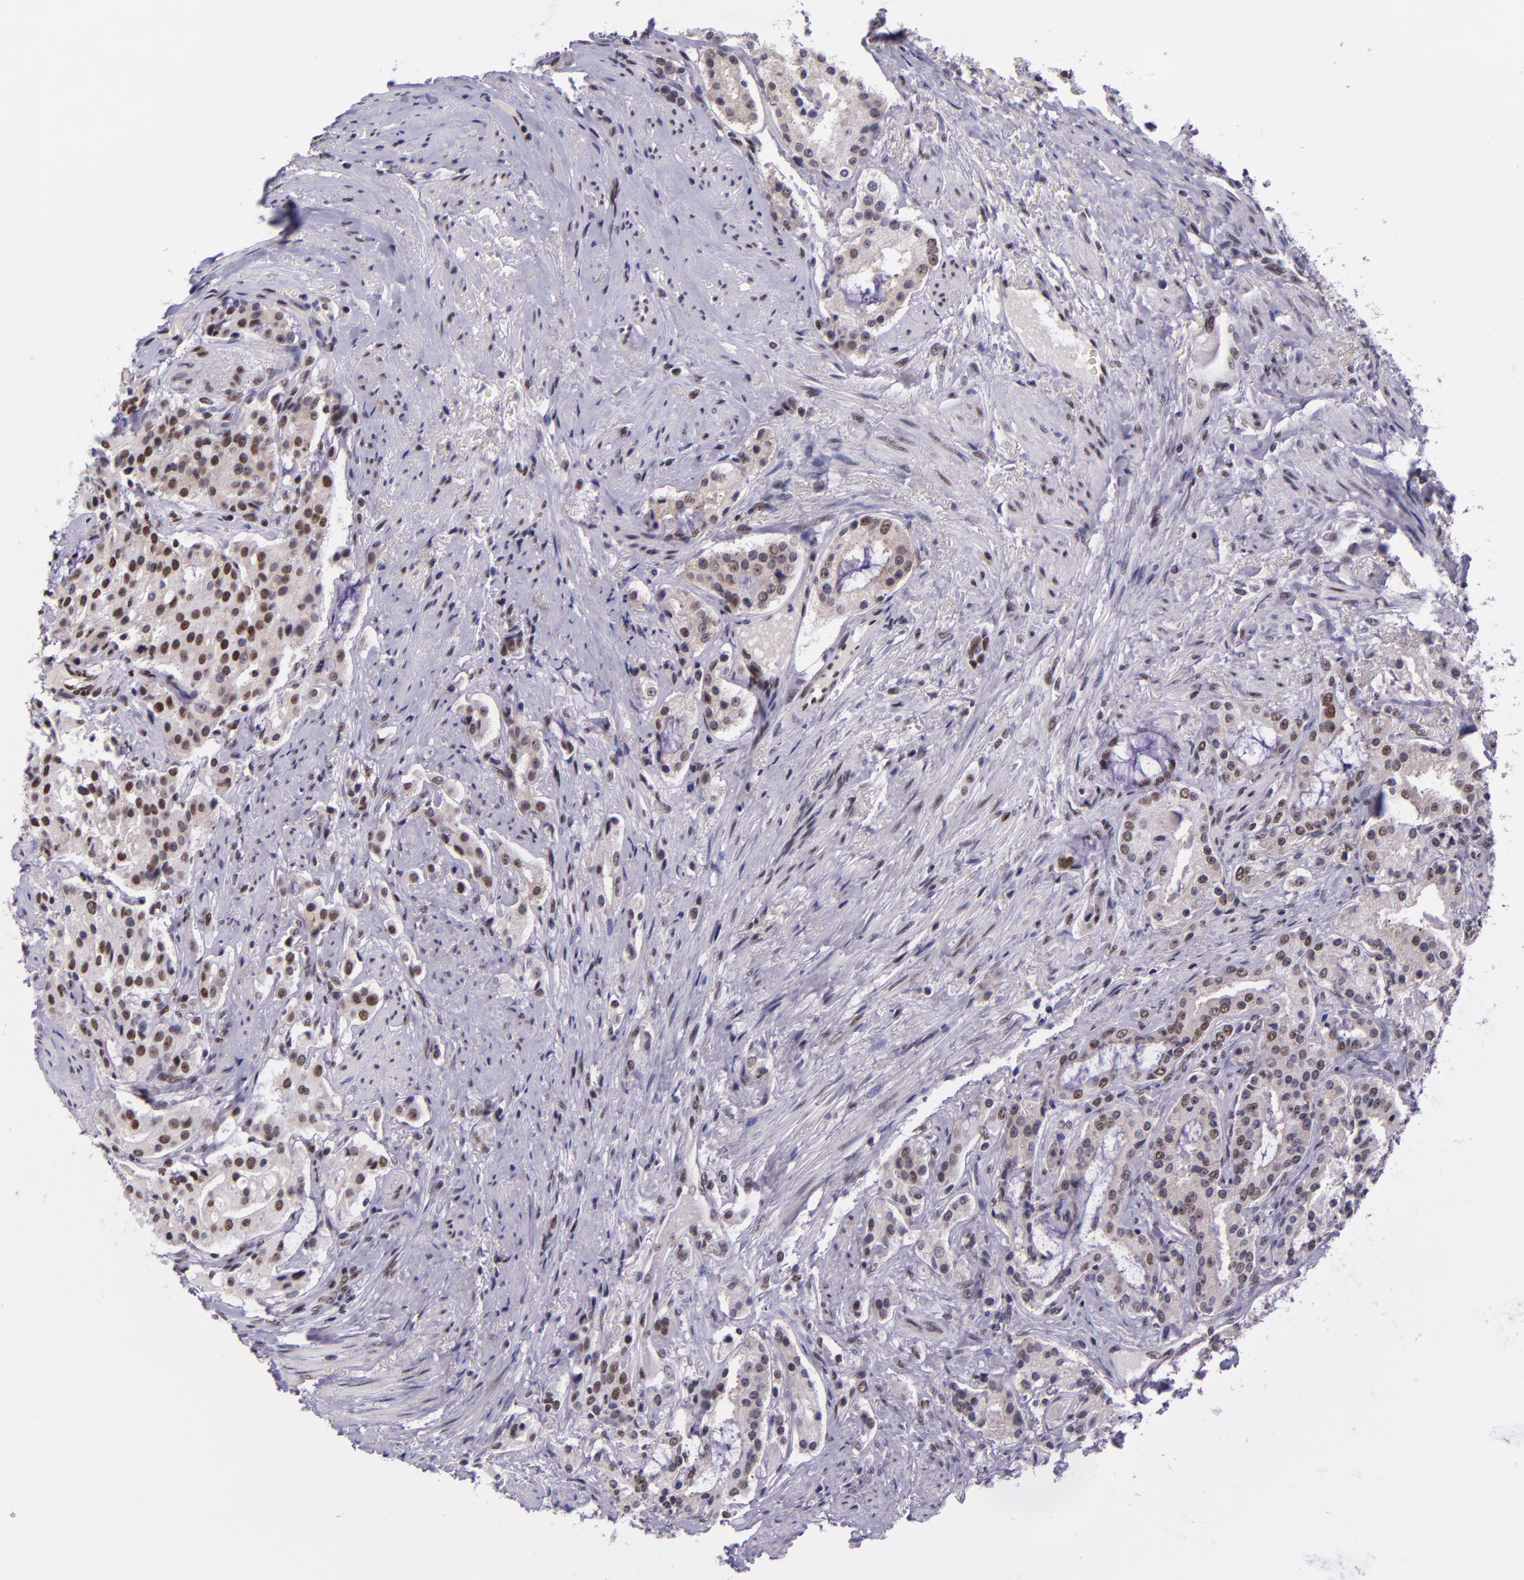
{"staining": {"intensity": "moderate", "quantity": "25%-75%", "location": "nuclear"}, "tissue": "prostate cancer", "cell_type": "Tumor cells", "image_type": "cancer", "snomed": [{"axis": "morphology", "description": "Adenocarcinoma, Medium grade"}, {"axis": "topography", "description": "Prostate"}], "caption": "Immunohistochemistry photomicrograph of medium-grade adenocarcinoma (prostate) stained for a protein (brown), which shows medium levels of moderate nuclear staining in about 25%-75% of tumor cells.", "gene": "GPKOW", "patient": {"sex": "male", "age": 72}}